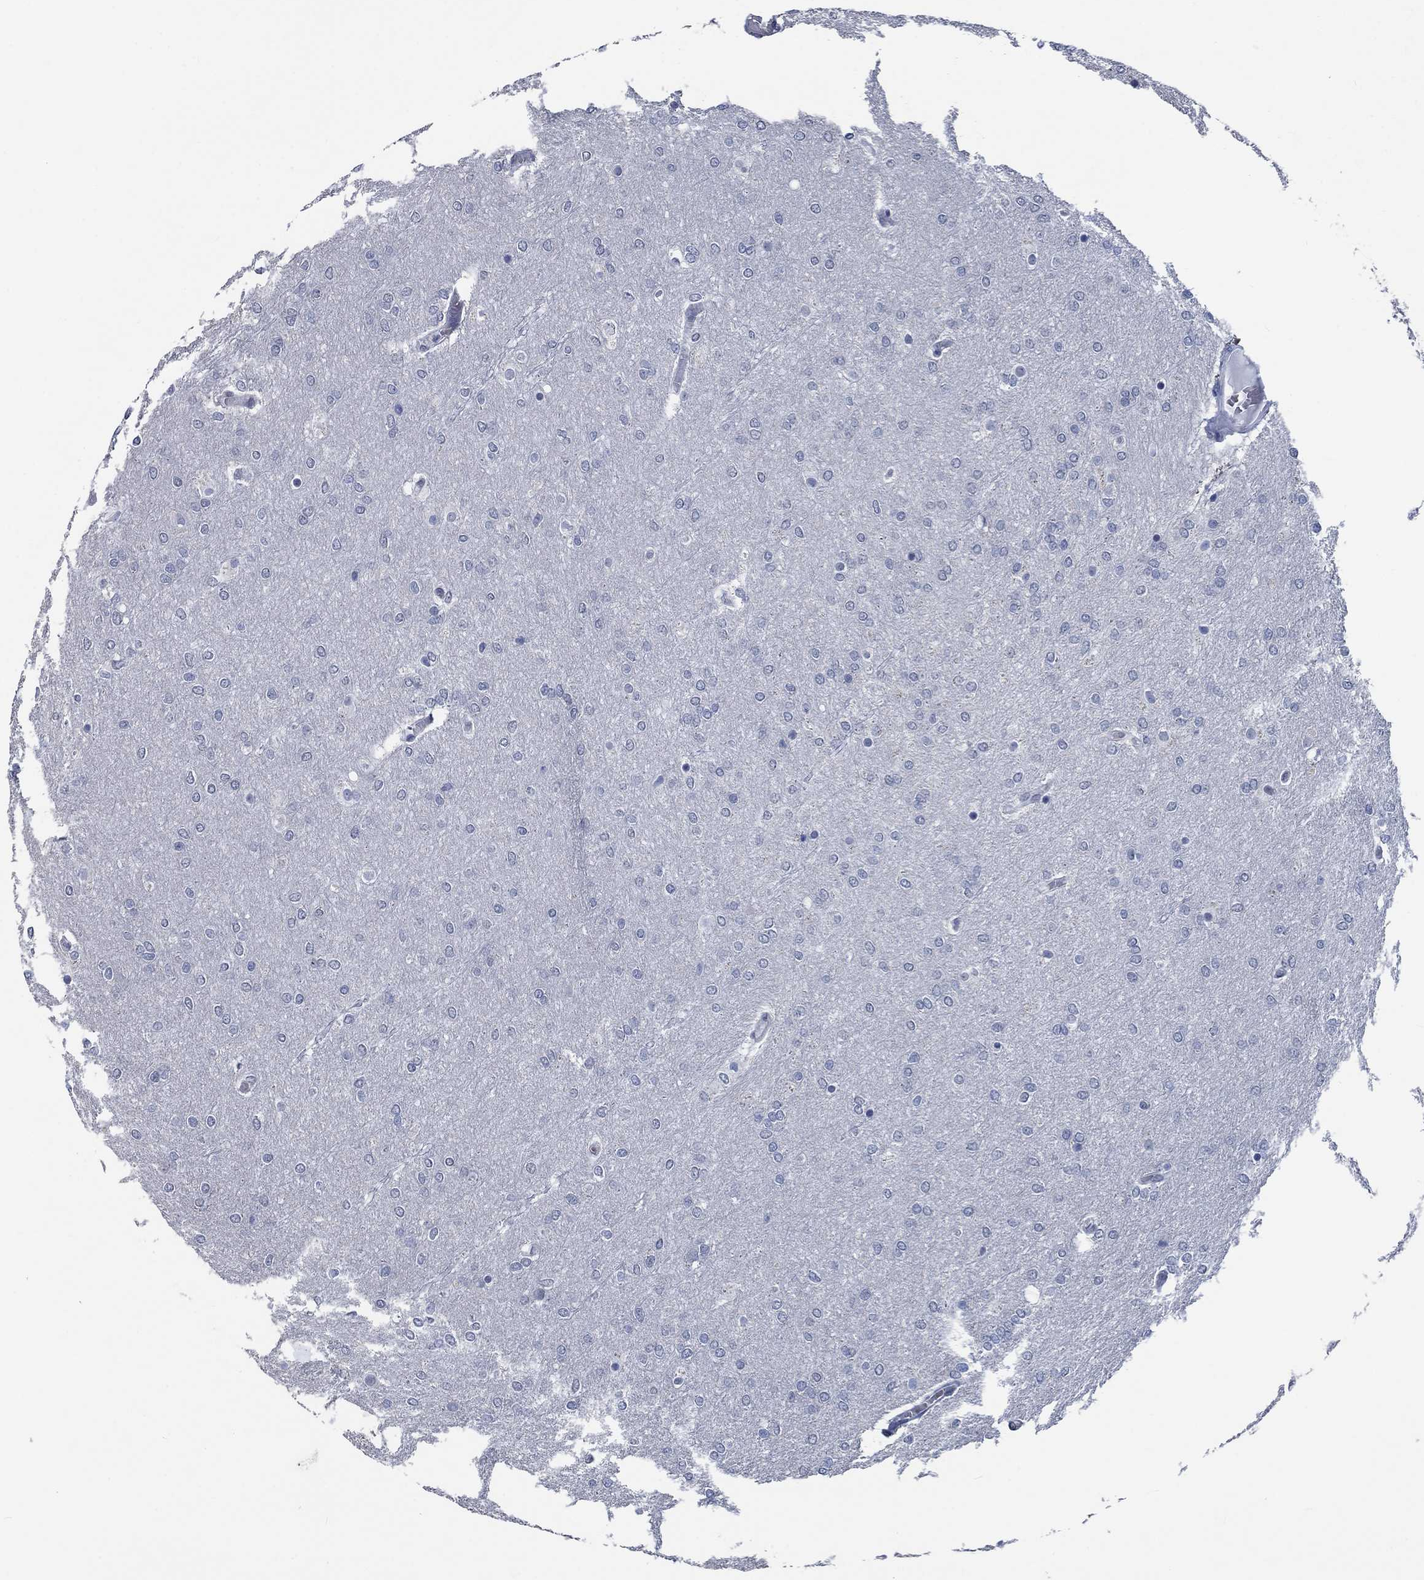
{"staining": {"intensity": "negative", "quantity": "none", "location": "none"}, "tissue": "glioma", "cell_type": "Tumor cells", "image_type": "cancer", "snomed": [{"axis": "morphology", "description": "Glioma, malignant, High grade"}, {"axis": "topography", "description": "Brain"}], "caption": "This photomicrograph is of high-grade glioma (malignant) stained with immunohistochemistry to label a protein in brown with the nuclei are counter-stained blue. There is no staining in tumor cells.", "gene": "OBSCN", "patient": {"sex": "female", "age": 61}}